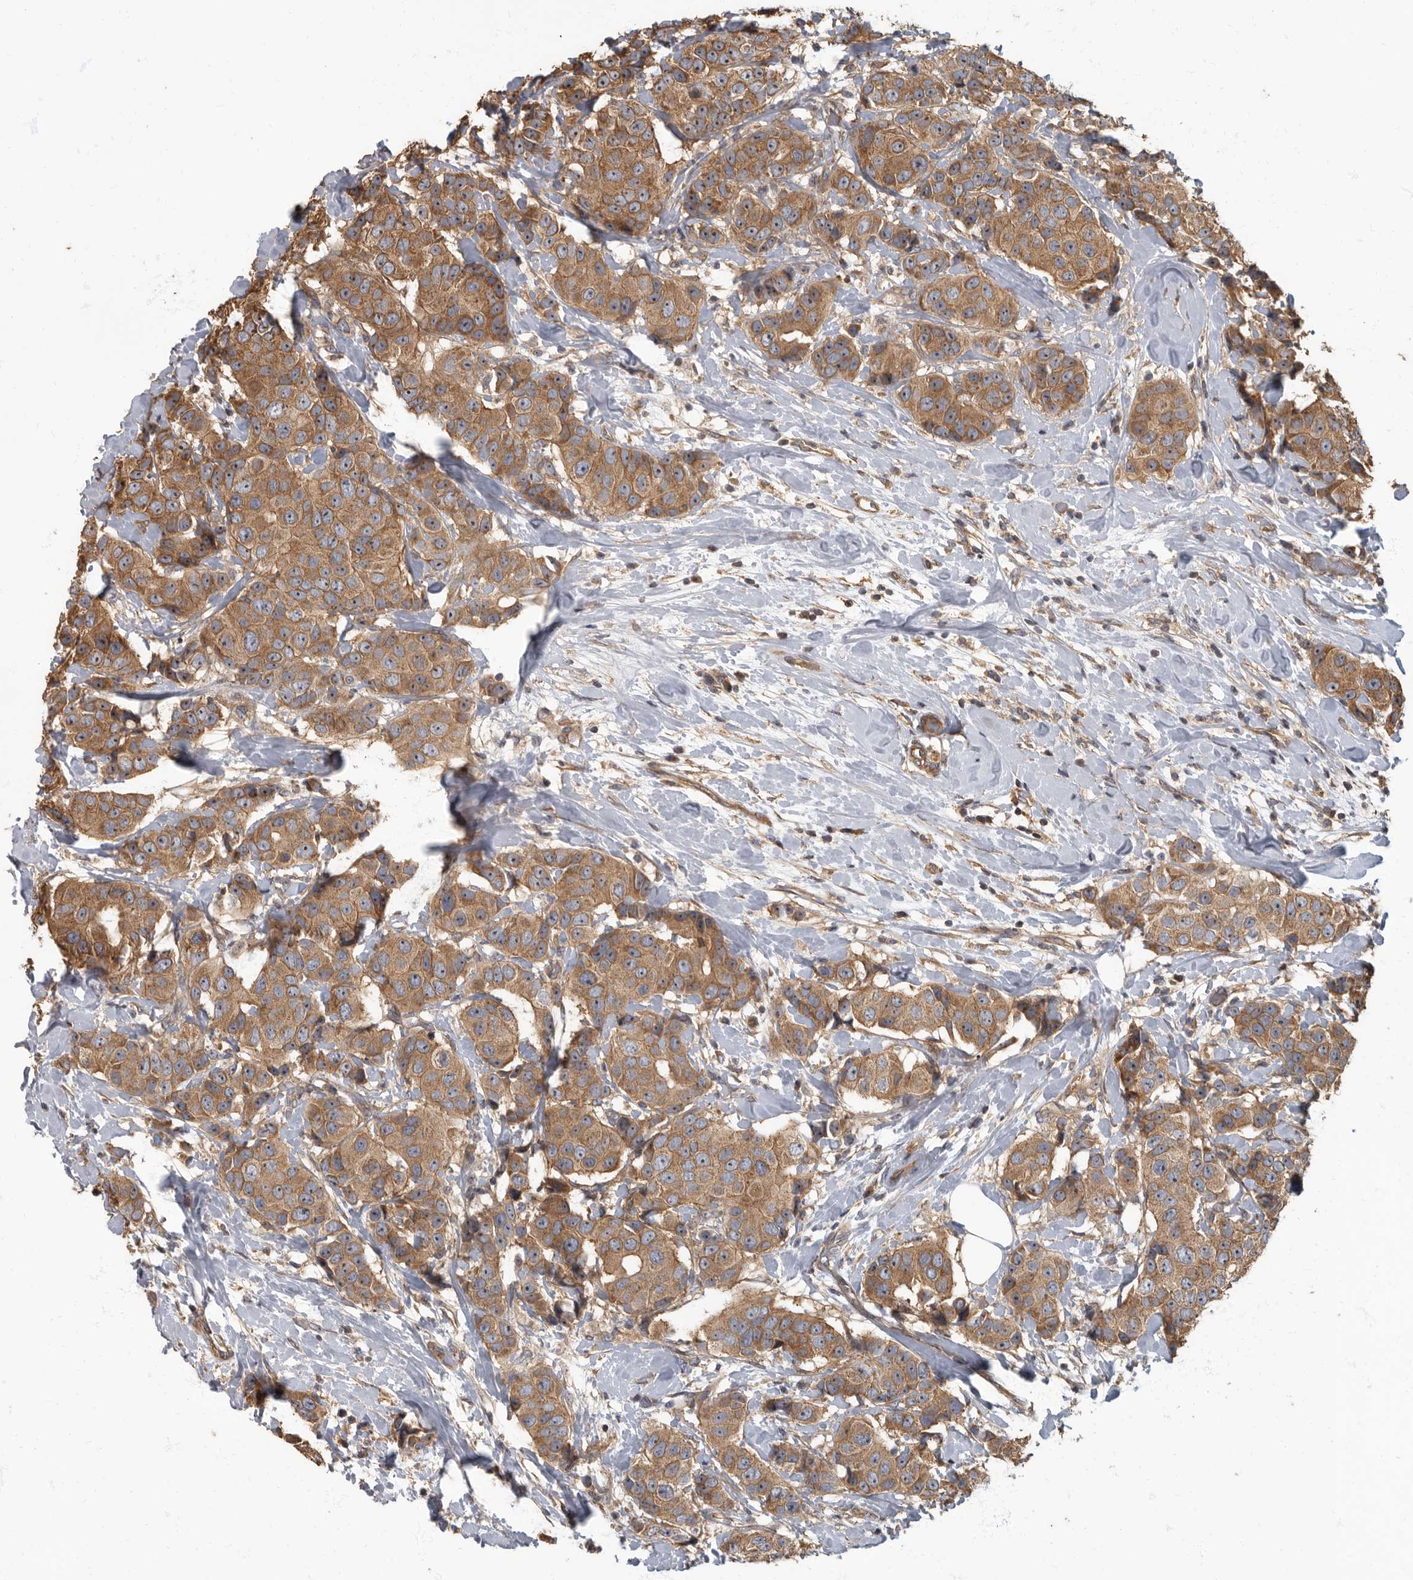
{"staining": {"intensity": "moderate", "quantity": ">75%", "location": "cytoplasmic/membranous"}, "tissue": "breast cancer", "cell_type": "Tumor cells", "image_type": "cancer", "snomed": [{"axis": "morphology", "description": "Normal tissue, NOS"}, {"axis": "morphology", "description": "Duct carcinoma"}, {"axis": "topography", "description": "Breast"}], "caption": "IHC (DAB) staining of human breast cancer demonstrates moderate cytoplasmic/membranous protein staining in about >75% of tumor cells.", "gene": "DAAM1", "patient": {"sex": "female", "age": 39}}